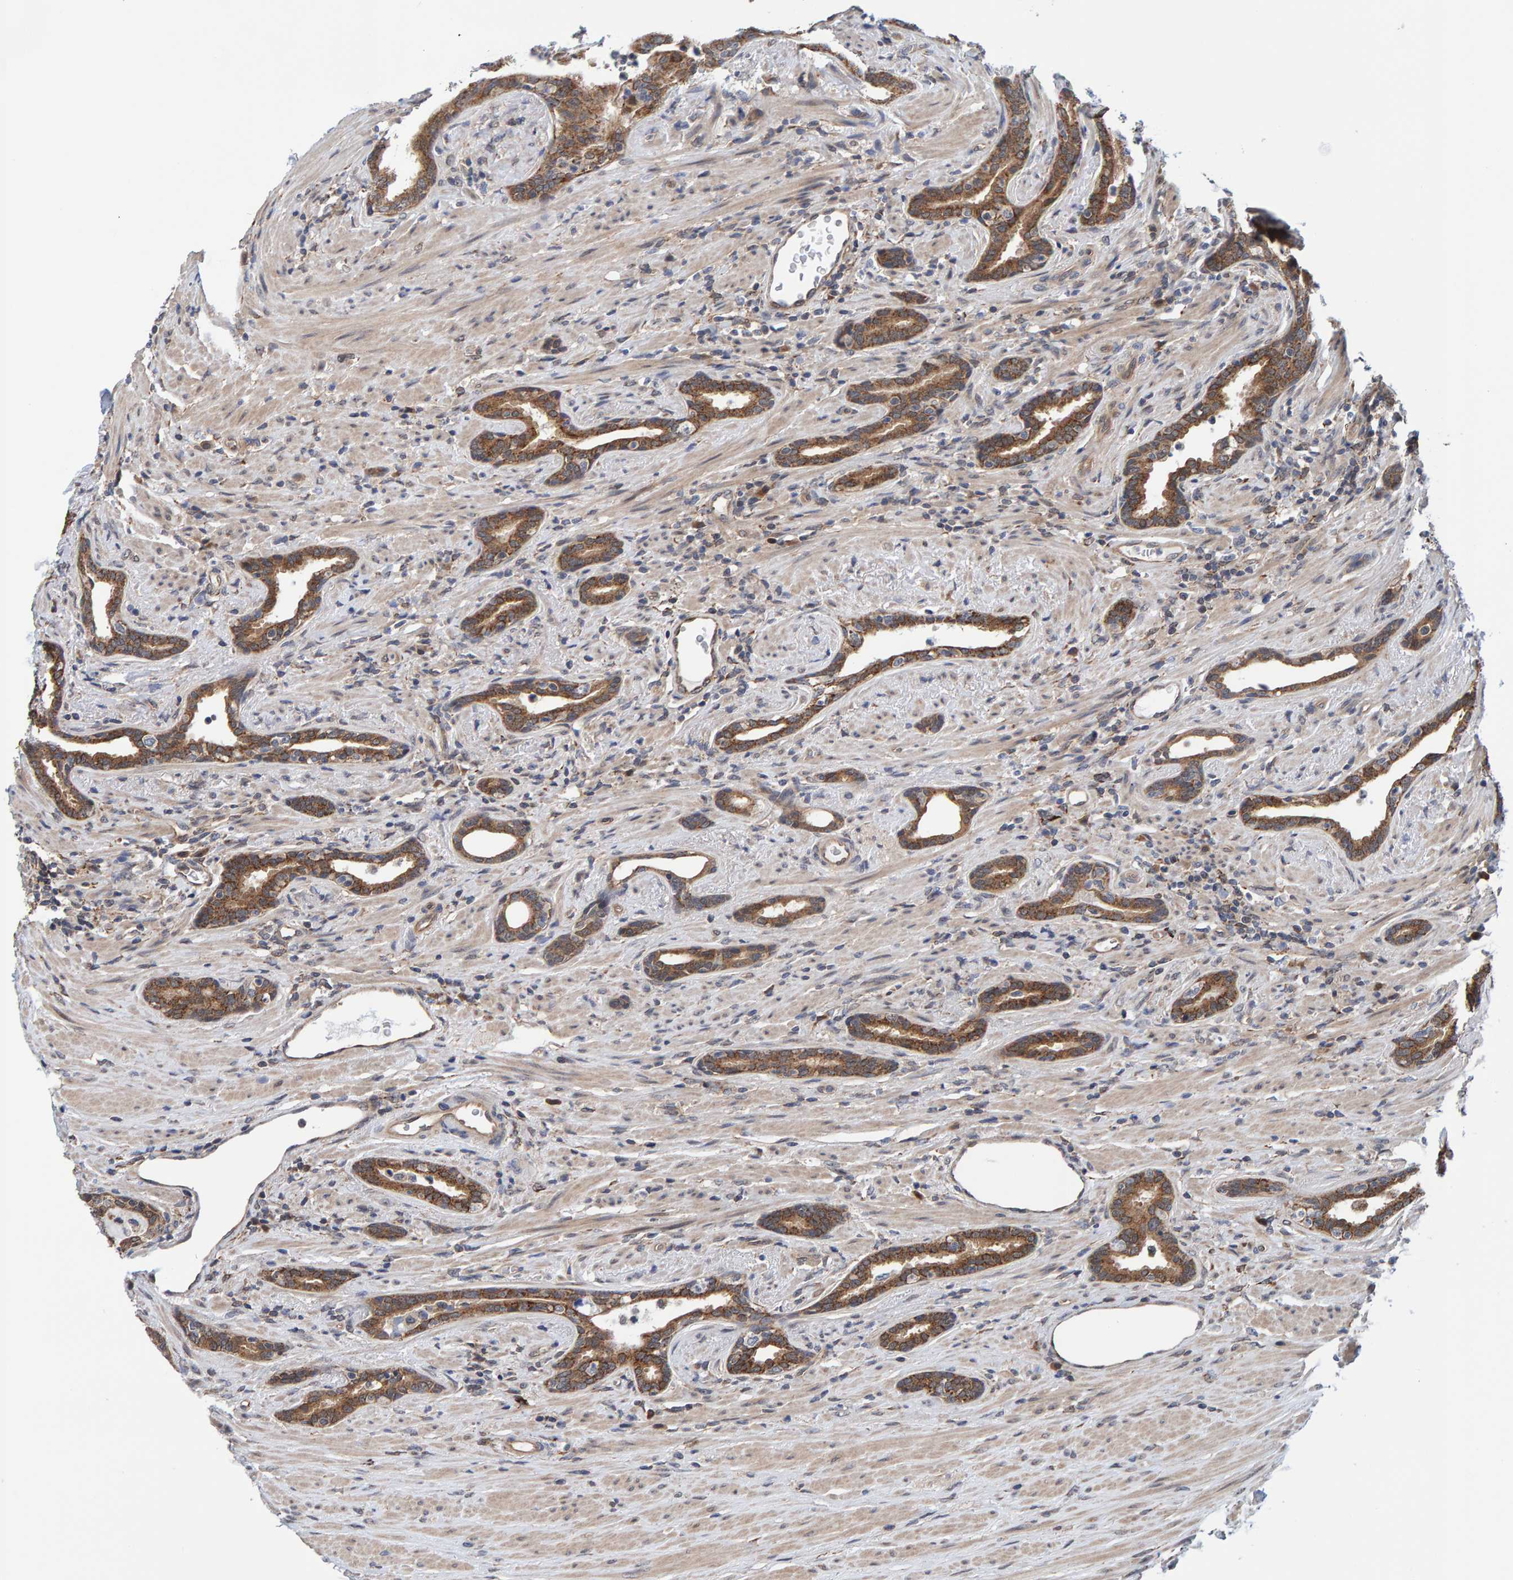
{"staining": {"intensity": "strong", "quantity": ">75%", "location": "cytoplasmic/membranous"}, "tissue": "prostate cancer", "cell_type": "Tumor cells", "image_type": "cancer", "snomed": [{"axis": "morphology", "description": "Adenocarcinoma, High grade"}, {"axis": "topography", "description": "Prostate"}], "caption": "Prostate cancer (adenocarcinoma (high-grade)) tissue demonstrates strong cytoplasmic/membranous positivity in approximately >75% of tumor cells", "gene": "SCRN2", "patient": {"sex": "male", "age": 71}}